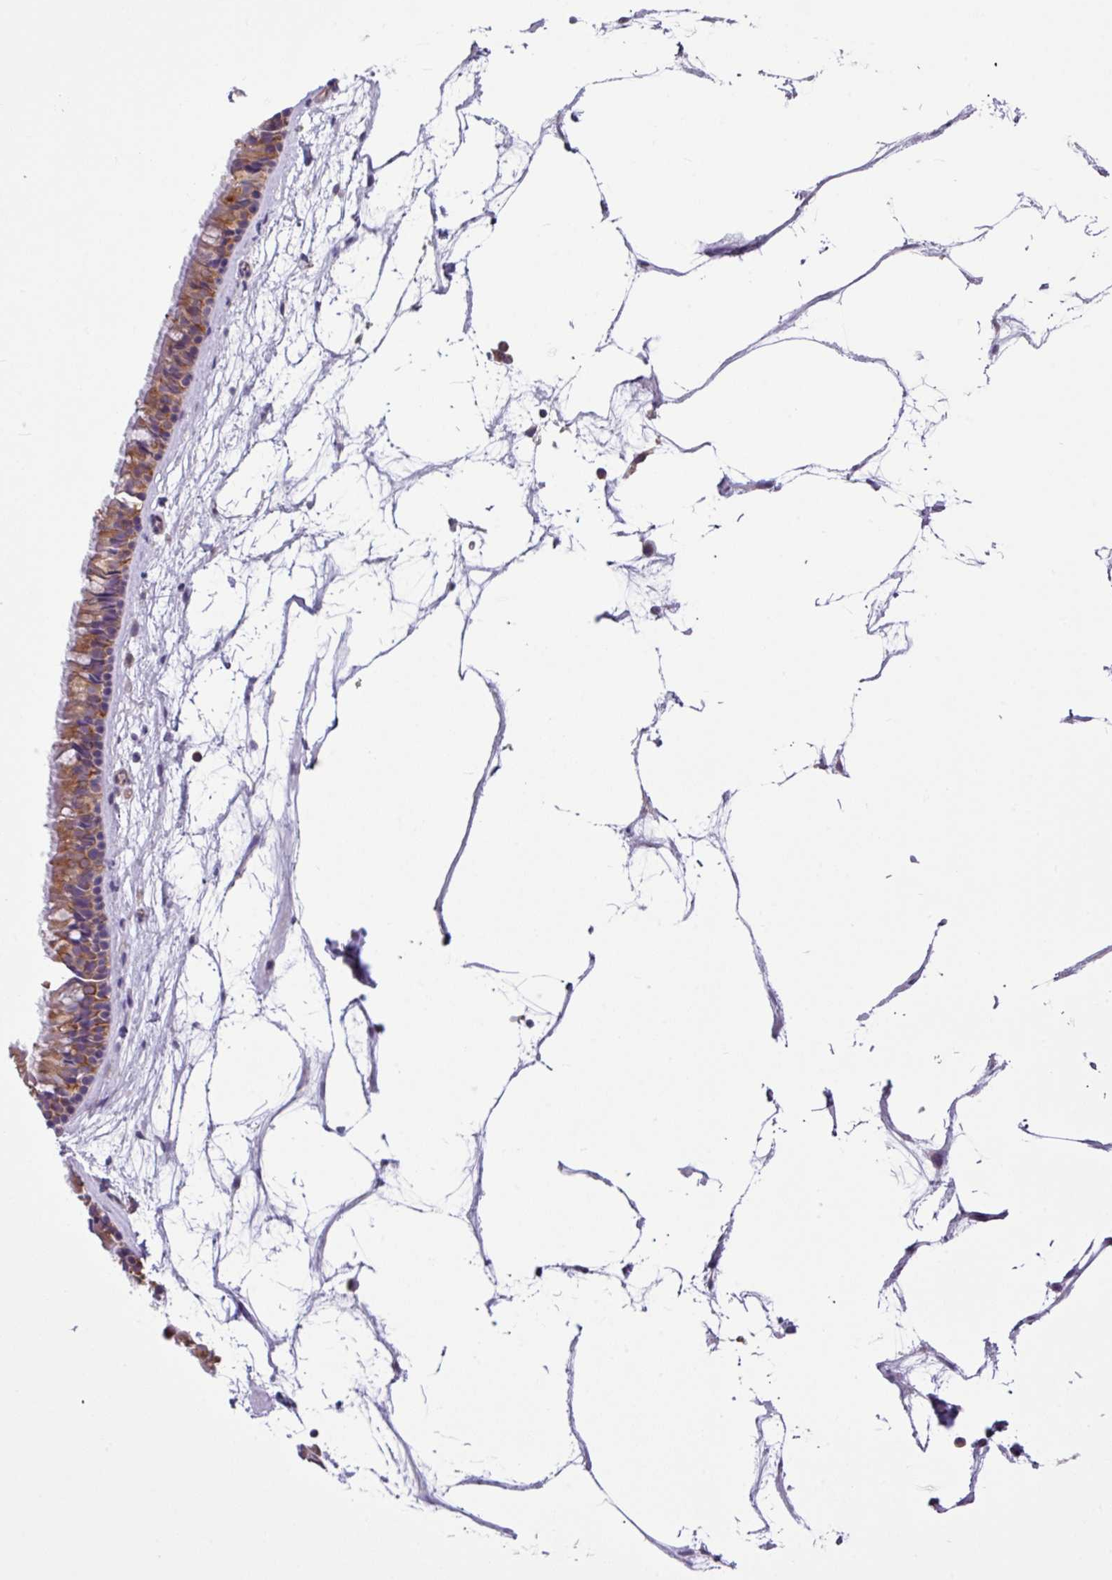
{"staining": {"intensity": "moderate", "quantity": ">75%", "location": "cytoplasmic/membranous"}, "tissue": "nasopharynx", "cell_type": "Respiratory epithelial cells", "image_type": "normal", "snomed": [{"axis": "morphology", "description": "Normal tissue, NOS"}, {"axis": "topography", "description": "Nasopharynx"}], "caption": "An IHC histopathology image of benign tissue is shown. Protein staining in brown highlights moderate cytoplasmic/membranous positivity in nasopharynx within respiratory epithelial cells. The protein of interest is shown in brown color, while the nuclei are stained blue.", "gene": "SLC23A2", "patient": {"sex": "male", "age": 64}}